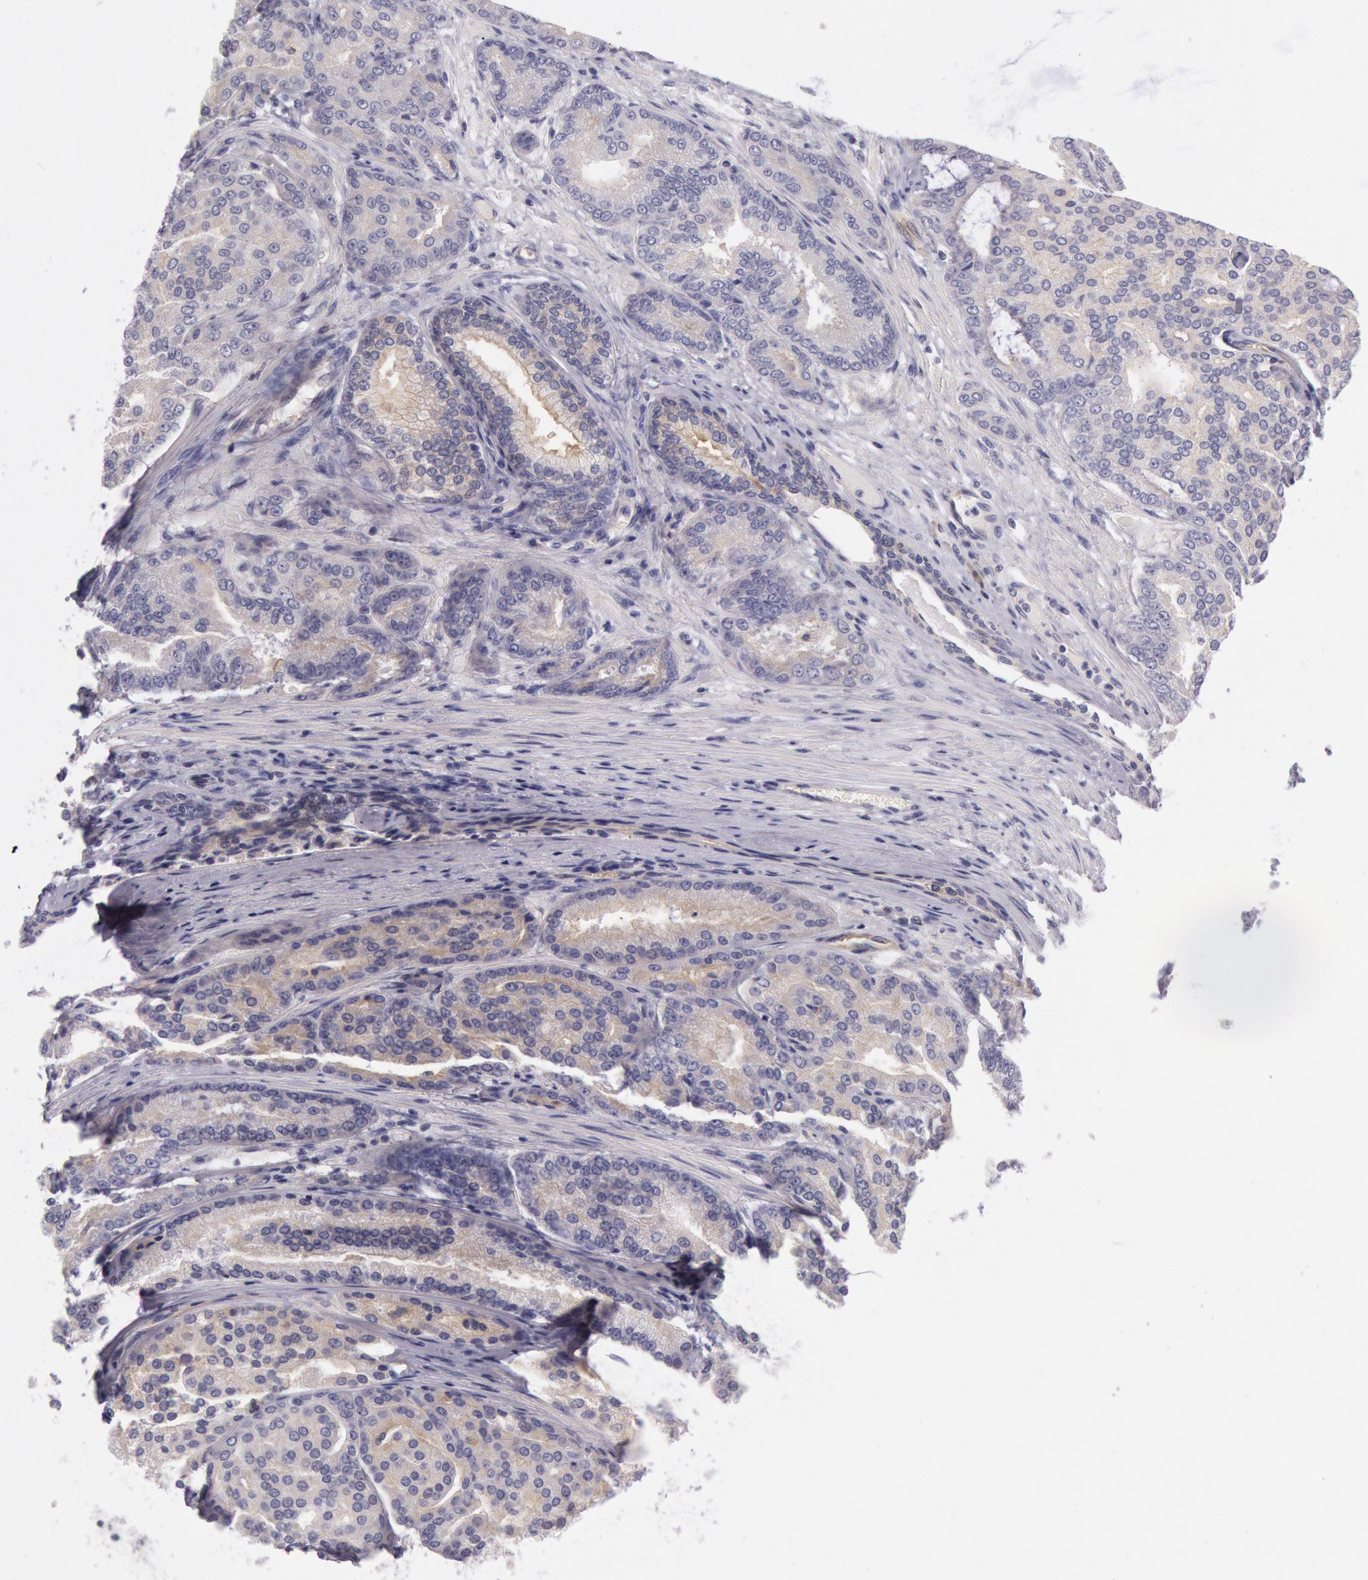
{"staining": {"intensity": "weak", "quantity": "<25%", "location": "cytoplasmic/membranous"}, "tissue": "prostate cancer", "cell_type": "Tumor cells", "image_type": "cancer", "snomed": [{"axis": "morphology", "description": "Adenocarcinoma, High grade"}, {"axis": "topography", "description": "Prostate"}], "caption": "The image exhibits no staining of tumor cells in adenocarcinoma (high-grade) (prostate).", "gene": "MYO5A", "patient": {"sex": "male", "age": 64}}